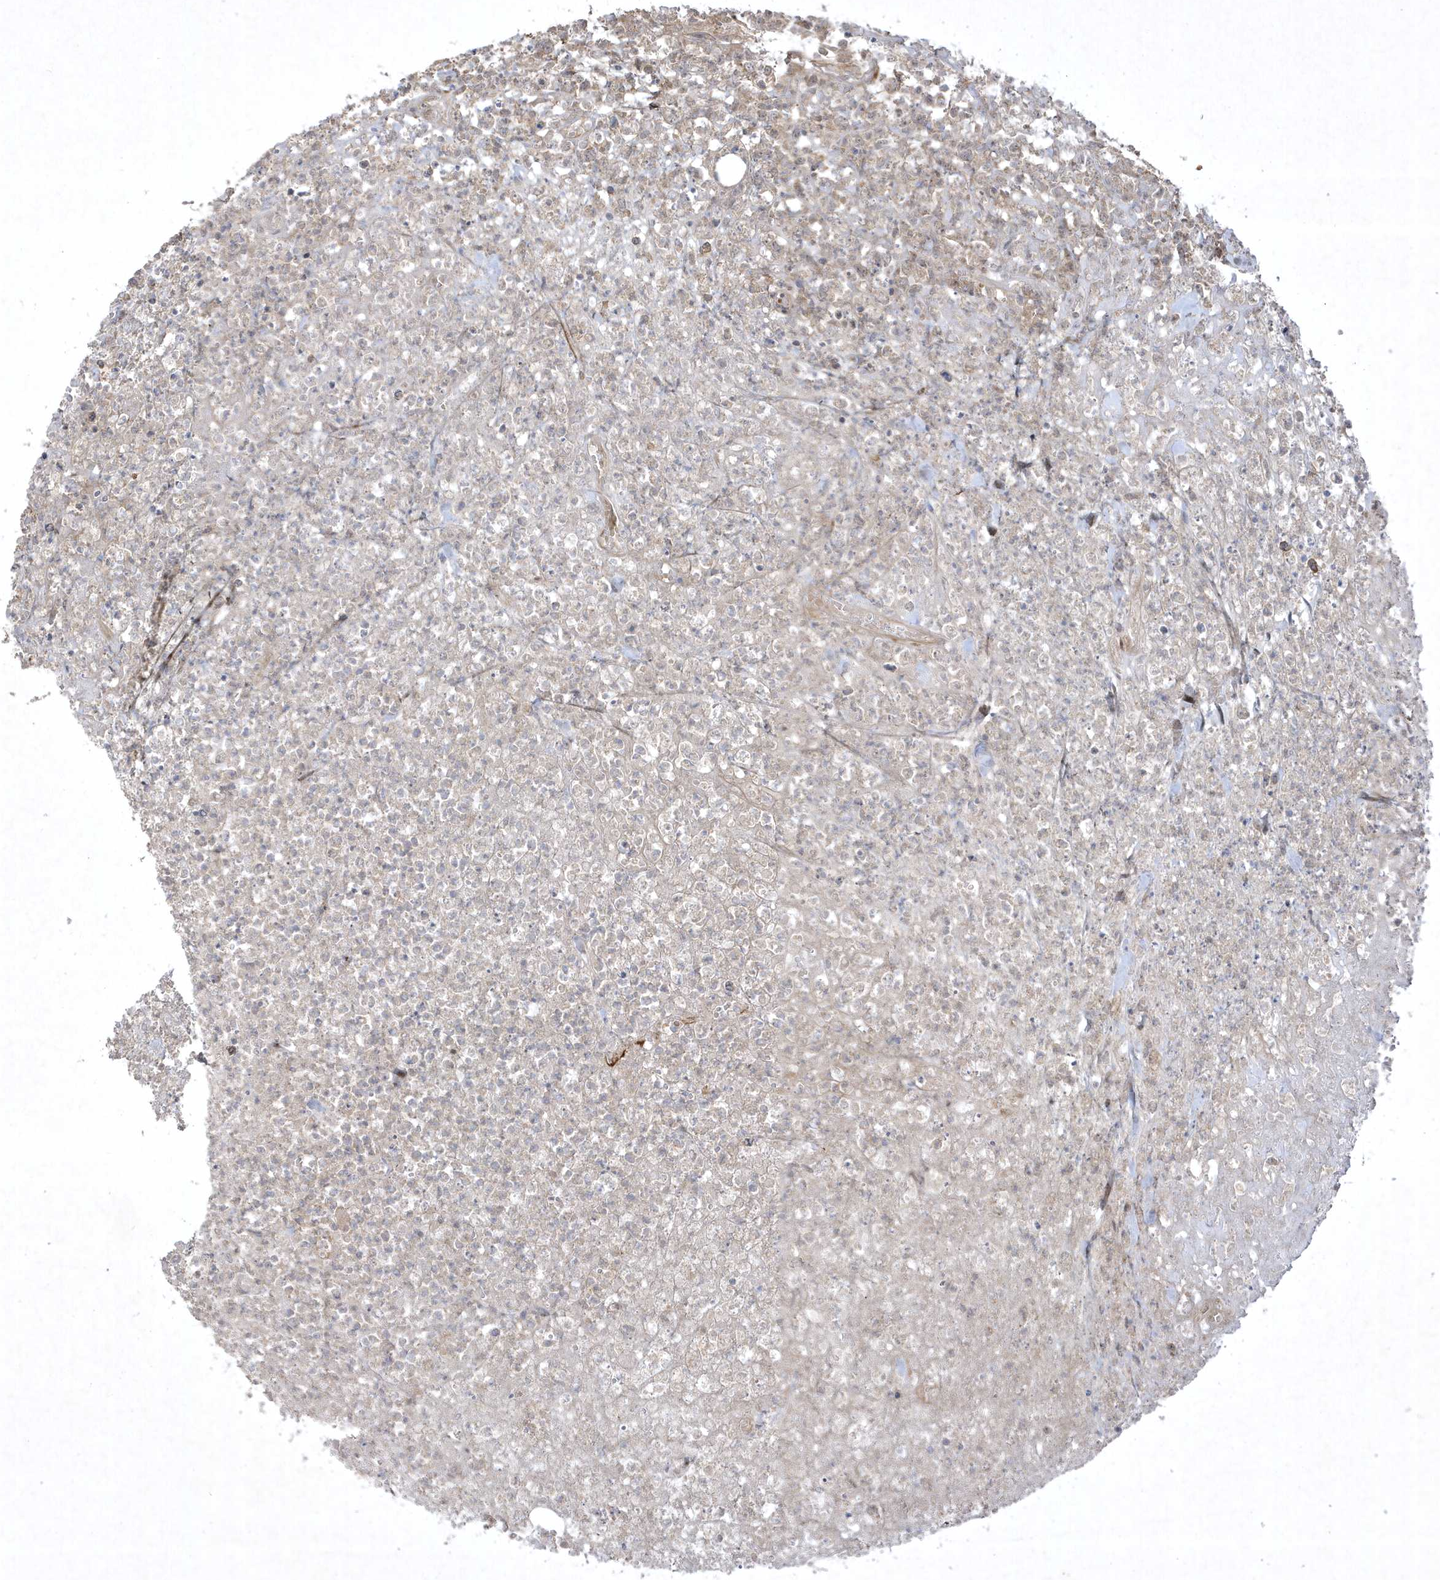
{"staining": {"intensity": "negative", "quantity": "none", "location": "none"}, "tissue": "lymphoma", "cell_type": "Tumor cells", "image_type": "cancer", "snomed": [{"axis": "morphology", "description": "Malignant lymphoma, non-Hodgkin's type, High grade"}, {"axis": "topography", "description": "Colon"}], "caption": "Immunohistochemistry histopathology image of neoplastic tissue: lymphoma stained with DAB reveals no significant protein positivity in tumor cells.", "gene": "FAM83C", "patient": {"sex": "female", "age": 53}}